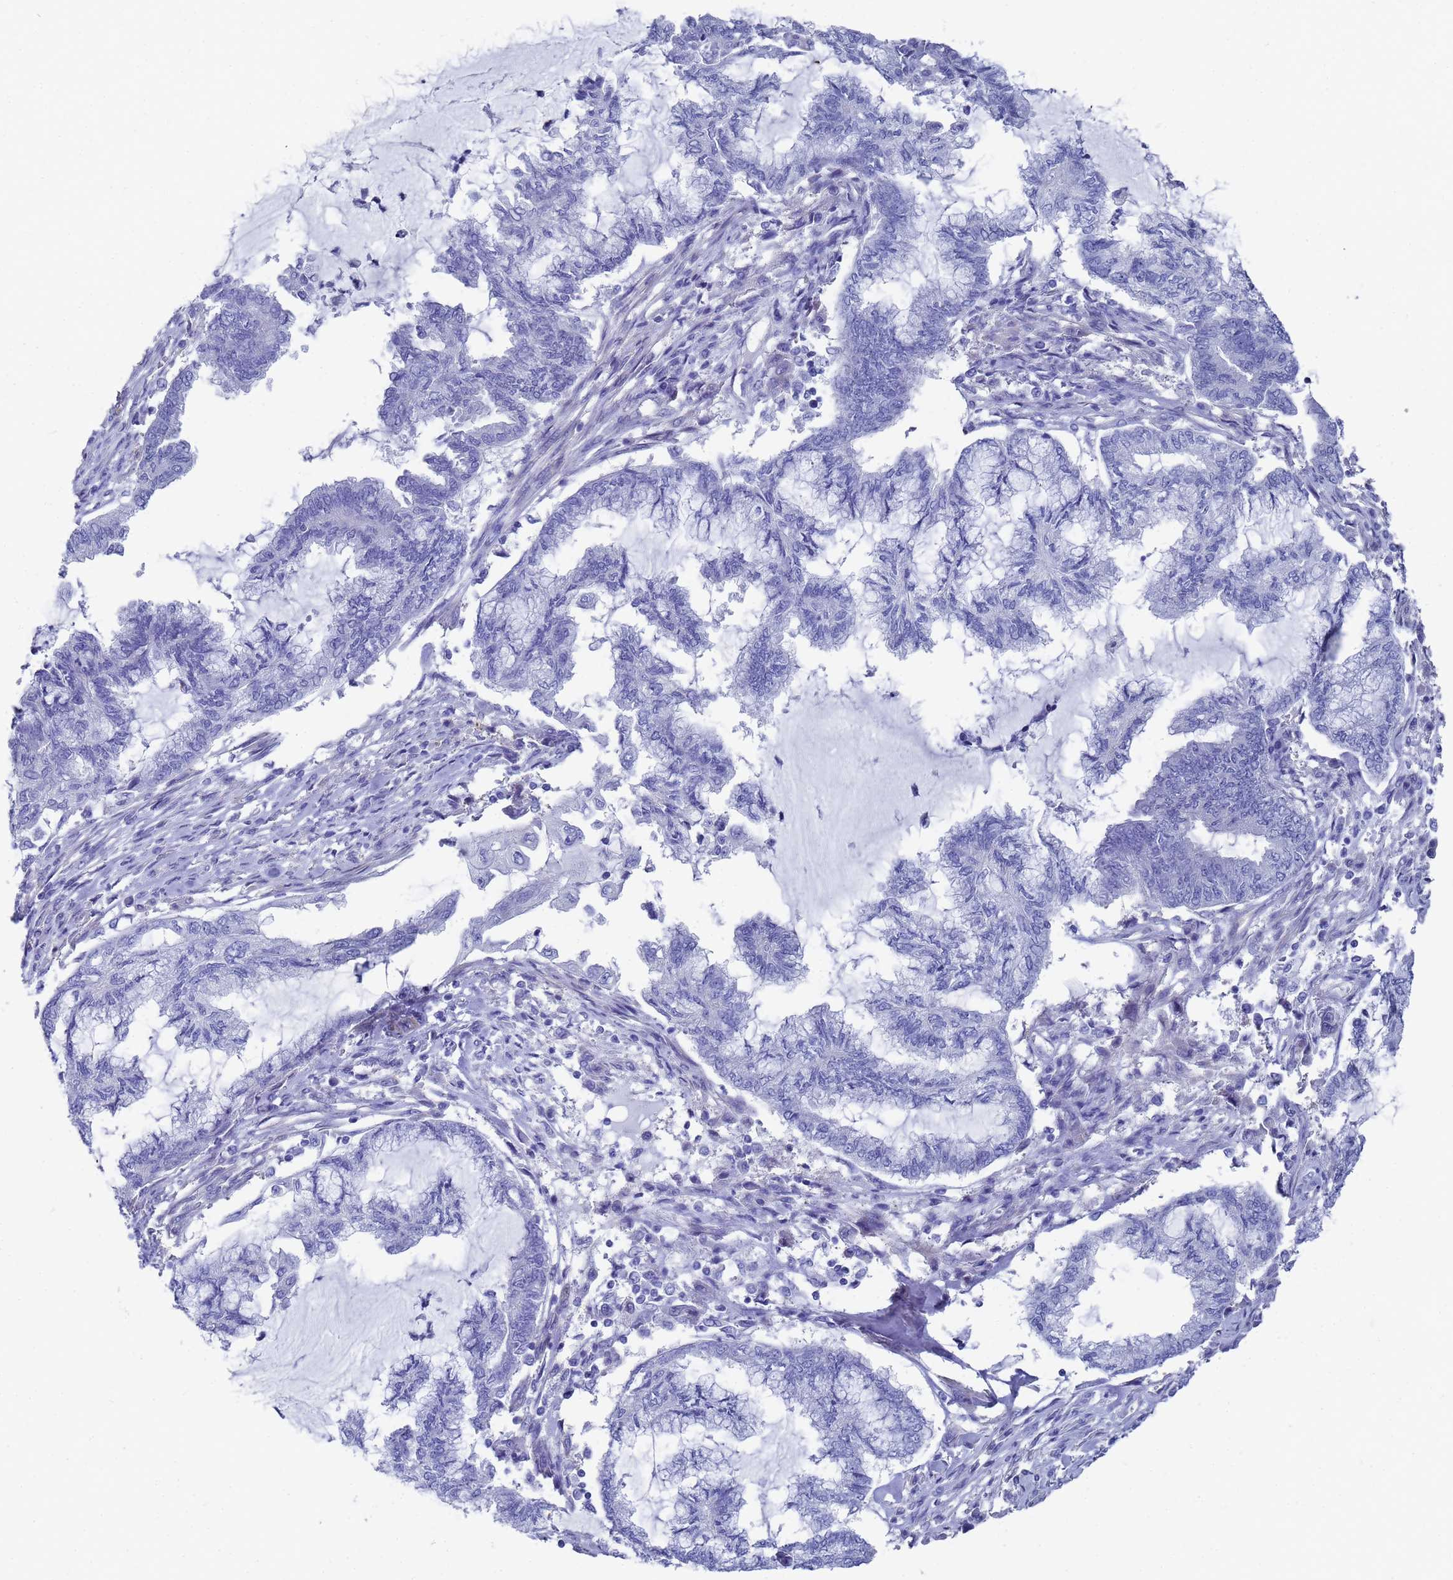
{"staining": {"intensity": "negative", "quantity": "none", "location": "none"}, "tissue": "endometrial cancer", "cell_type": "Tumor cells", "image_type": "cancer", "snomed": [{"axis": "morphology", "description": "Adenocarcinoma, NOS"}, {"axis": "topography", "description": "Endometrium"}], "caption": "Immunohistochemical staining of human endometrial adenocarcinoma reveals no significant positivity in tumor cells. (Stains: DAB immunohistochemistry (IHC) with hematoxylin counter stain, Microscopy: brightfield microscopy at high magnification).", "gene": "TUBB1", "patient": {"sex": "female", "age": 86}}